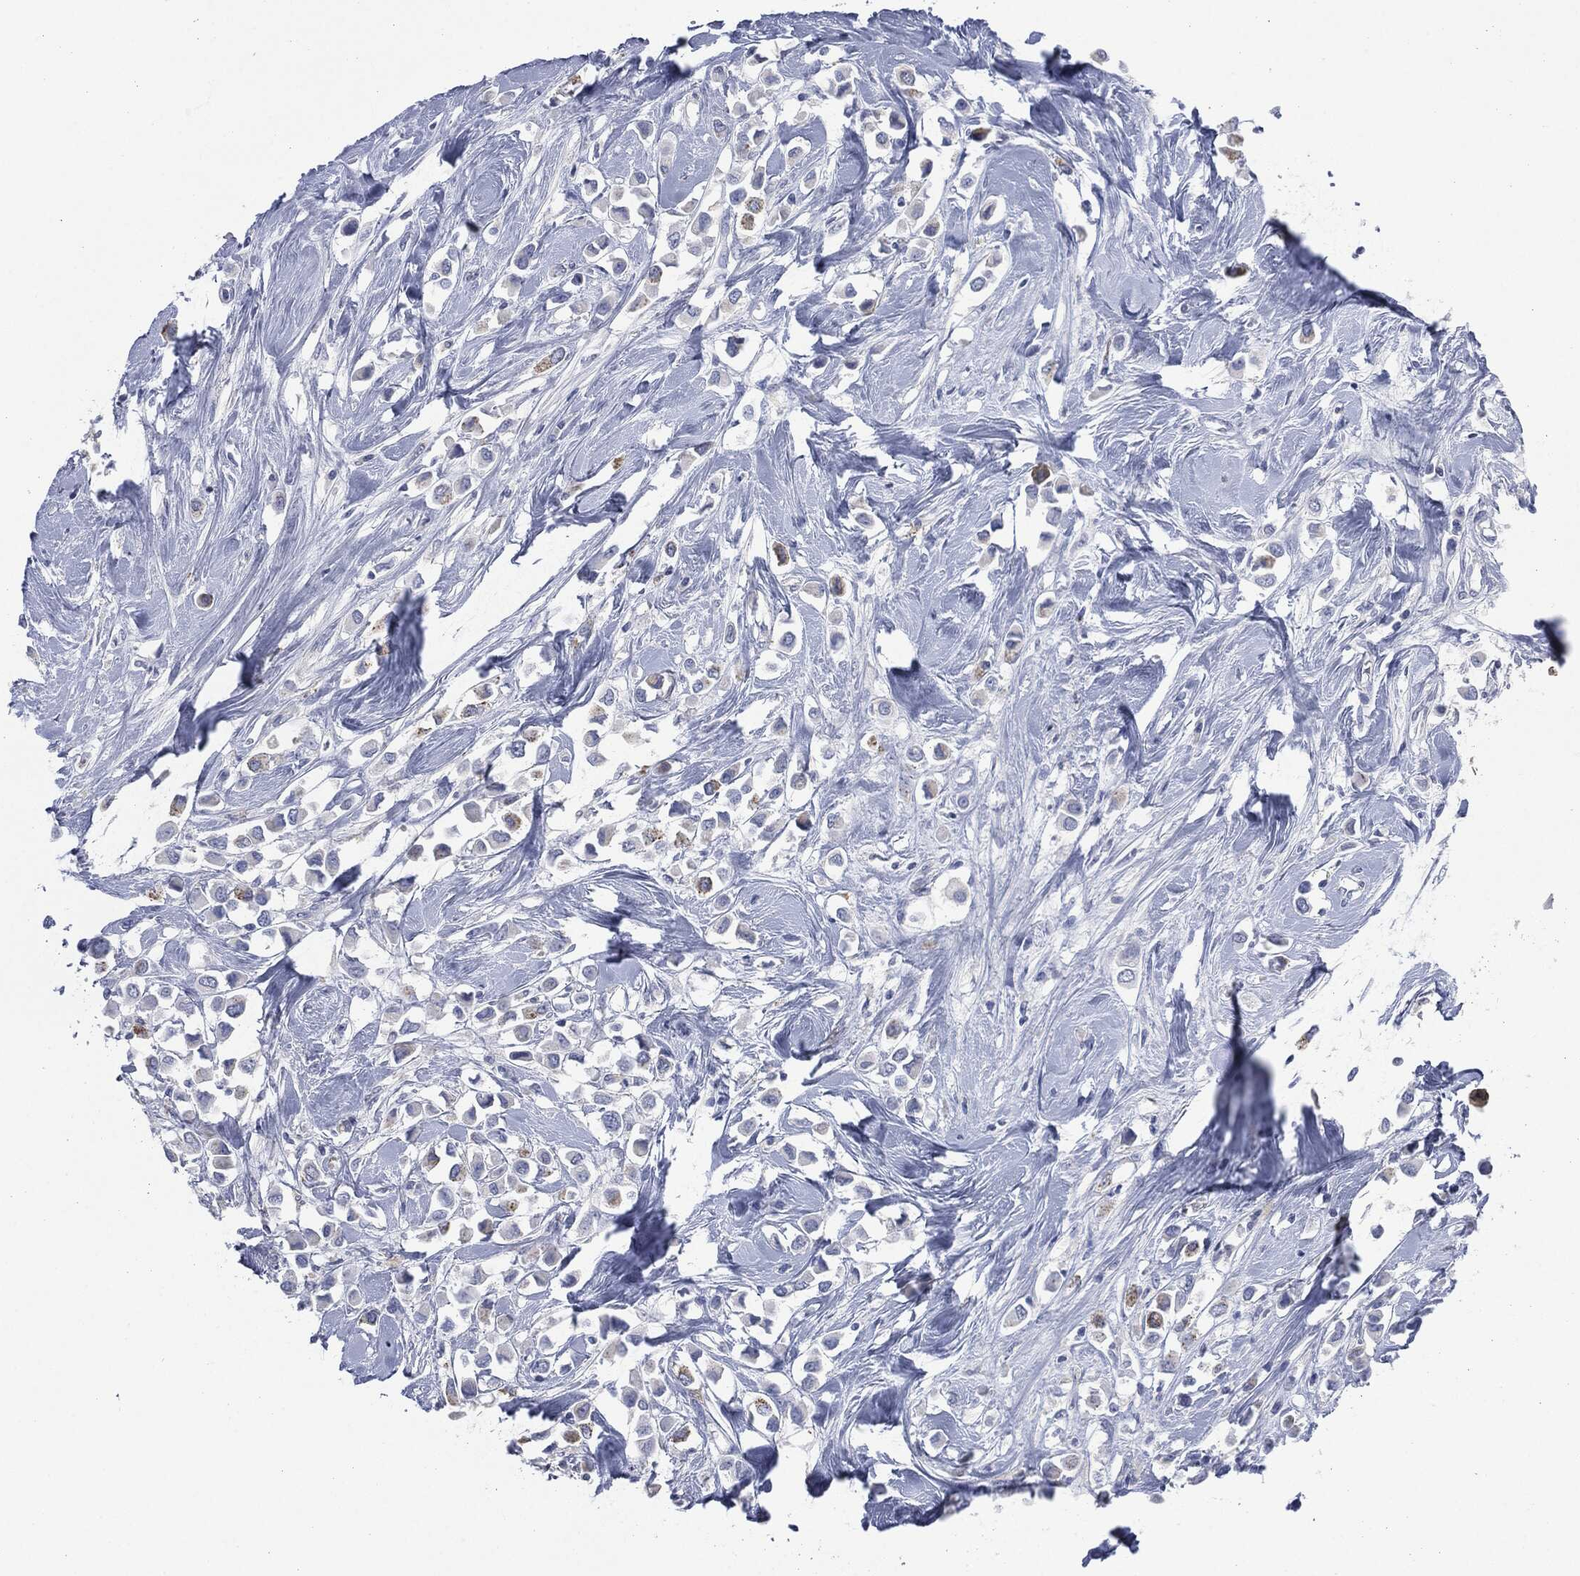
{"staining": {"intensity": "negative", "quantity": "none", "location": "none"}, "tissue": "breast cancer", "cell_type": "Tumor cells", "image_type": "cancer", "snomed": [{"axis": "morphology", "description": "Duct carcinoma"}, {"axis": "topography", "description": "Breast"}], "caption": "Immunohistochemical staining of human breast cancer (invasive ductal carcinoma) exhibits no significant expression in tumor cells.", "gene": "CEACAM8", "patient": {"sex": "female", "age": 61}}